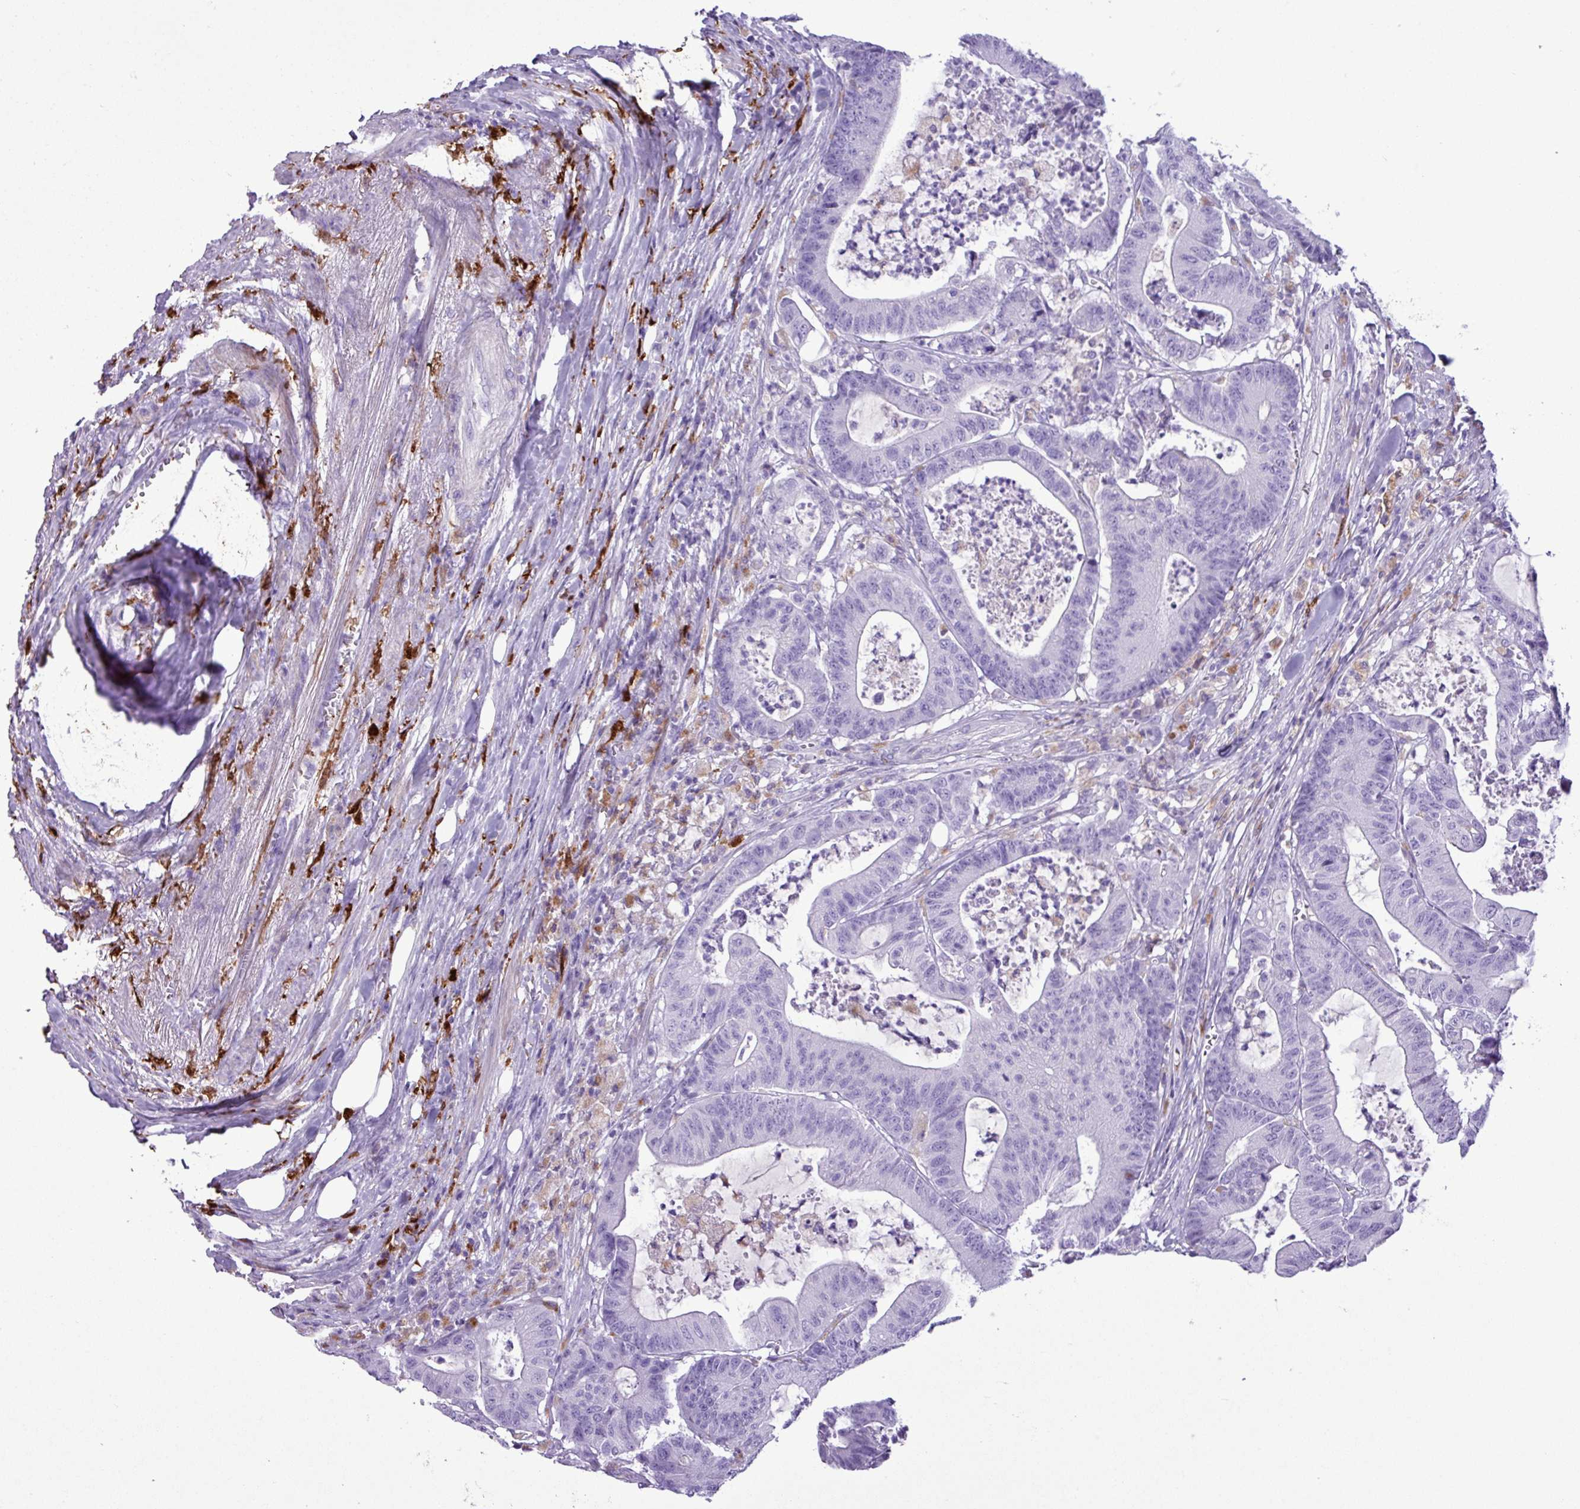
{"staining": {"intensity": "negative", "quantity": "none", "location": "none"}, "tissue": "colorectal cancer", "cell_type": "Tumor cells", "image_type": "cancer", "snomed": [{"axis": "morphology", "description": "Adenocarcinoma, NOS"}, {"axis": "topography", "description": "Colon"}], "caption": "This is a histopathology image of immunohistochemistry staining of colorectal adenocarcinoma, which shows no staining in tumor cells.", "gene": "TMEM200C", "patient": {"sex": "female", "age": 84}}